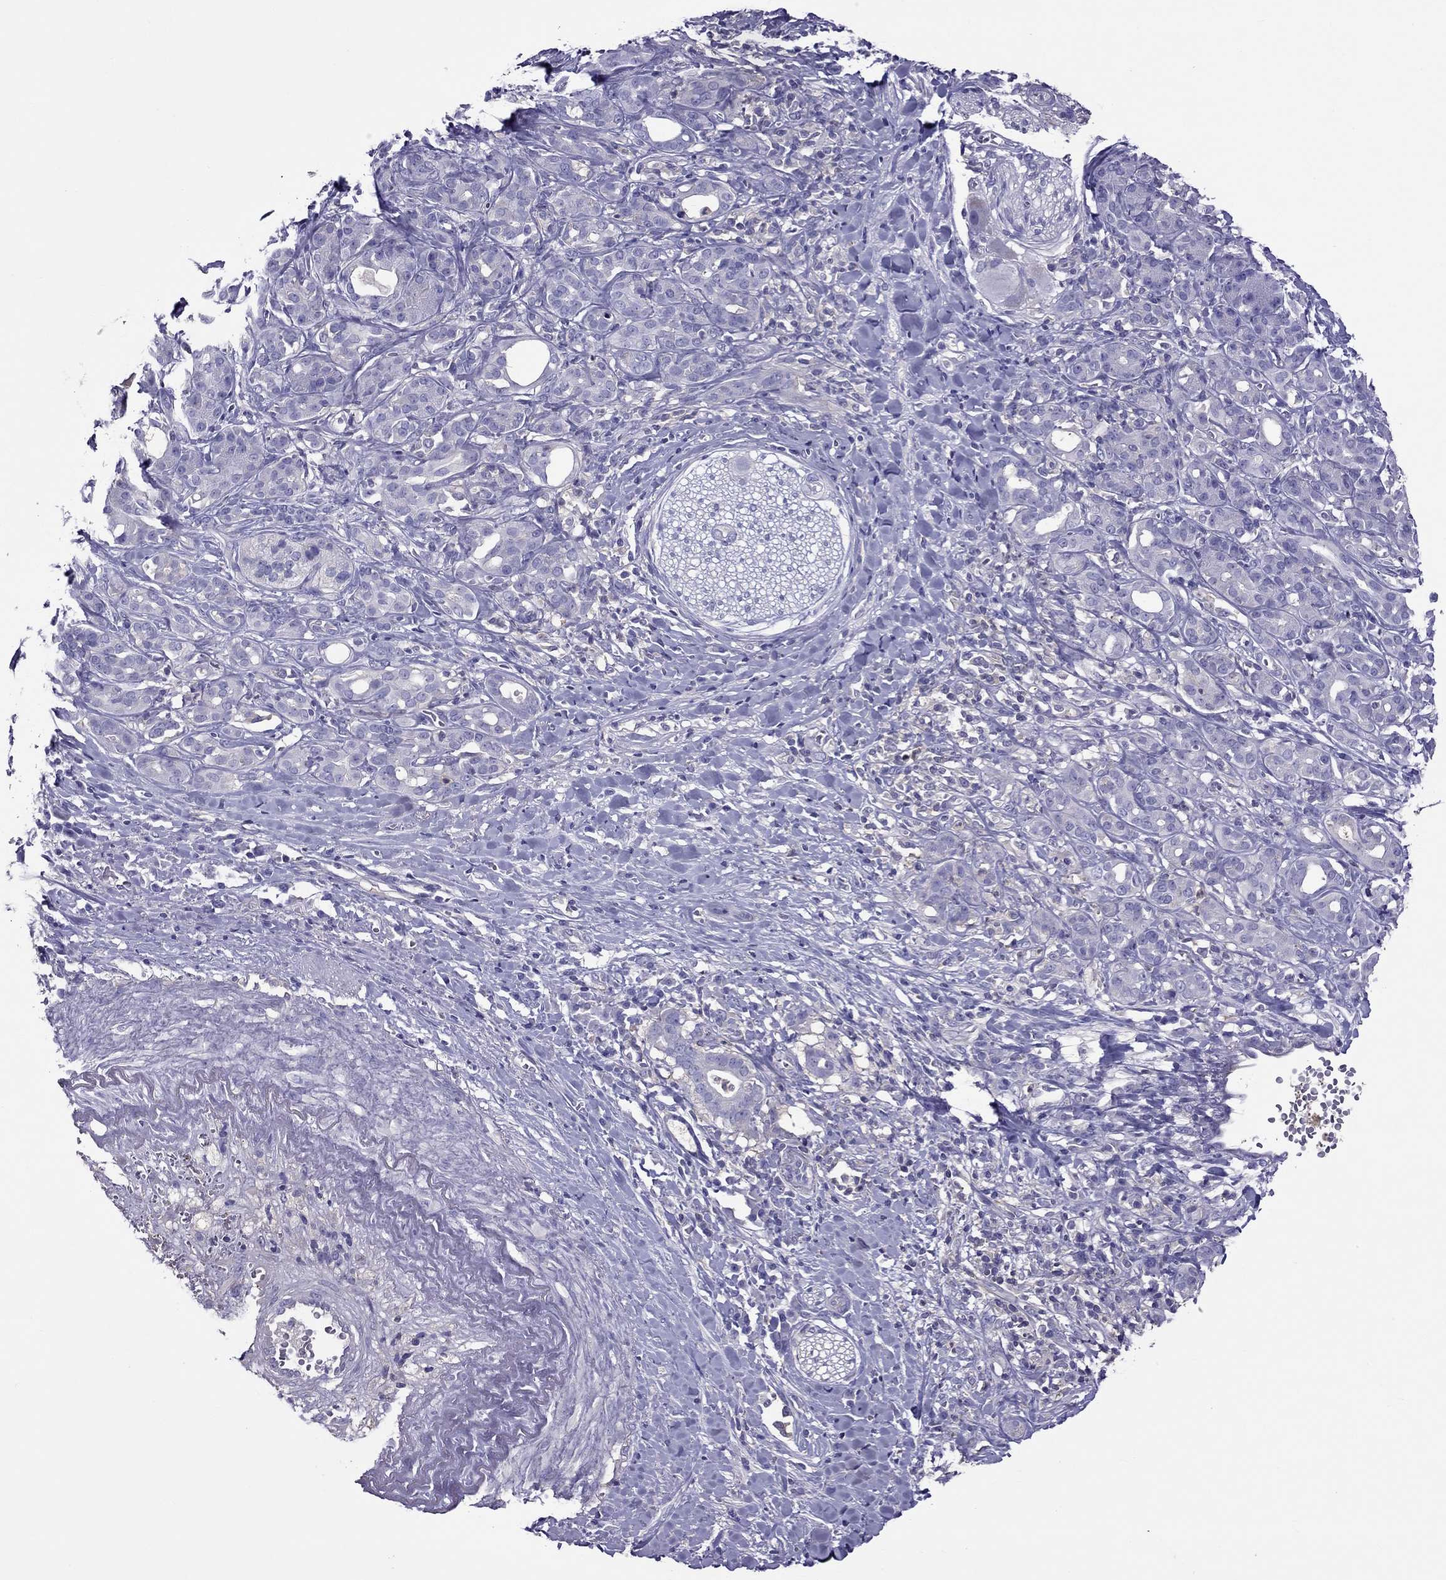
{"staining": {"intensity": "negative", "quantity": "none", "location": "none"}, "tissue": "pancreatic cancer", "cell_type": "Tumor cells", "image_type": "cancer", "snomed": [{"axis": "morphology", "description": "Adenocarcinoma, NOS"}, {"axis": "topography", "description": "Pancreas"}], "caption": "An image of pancreatic cancer stained for a protein displays no brown staining in tumor cells.", "gene": "TEX22", "patient": {"sex": "male", "age": 61}}